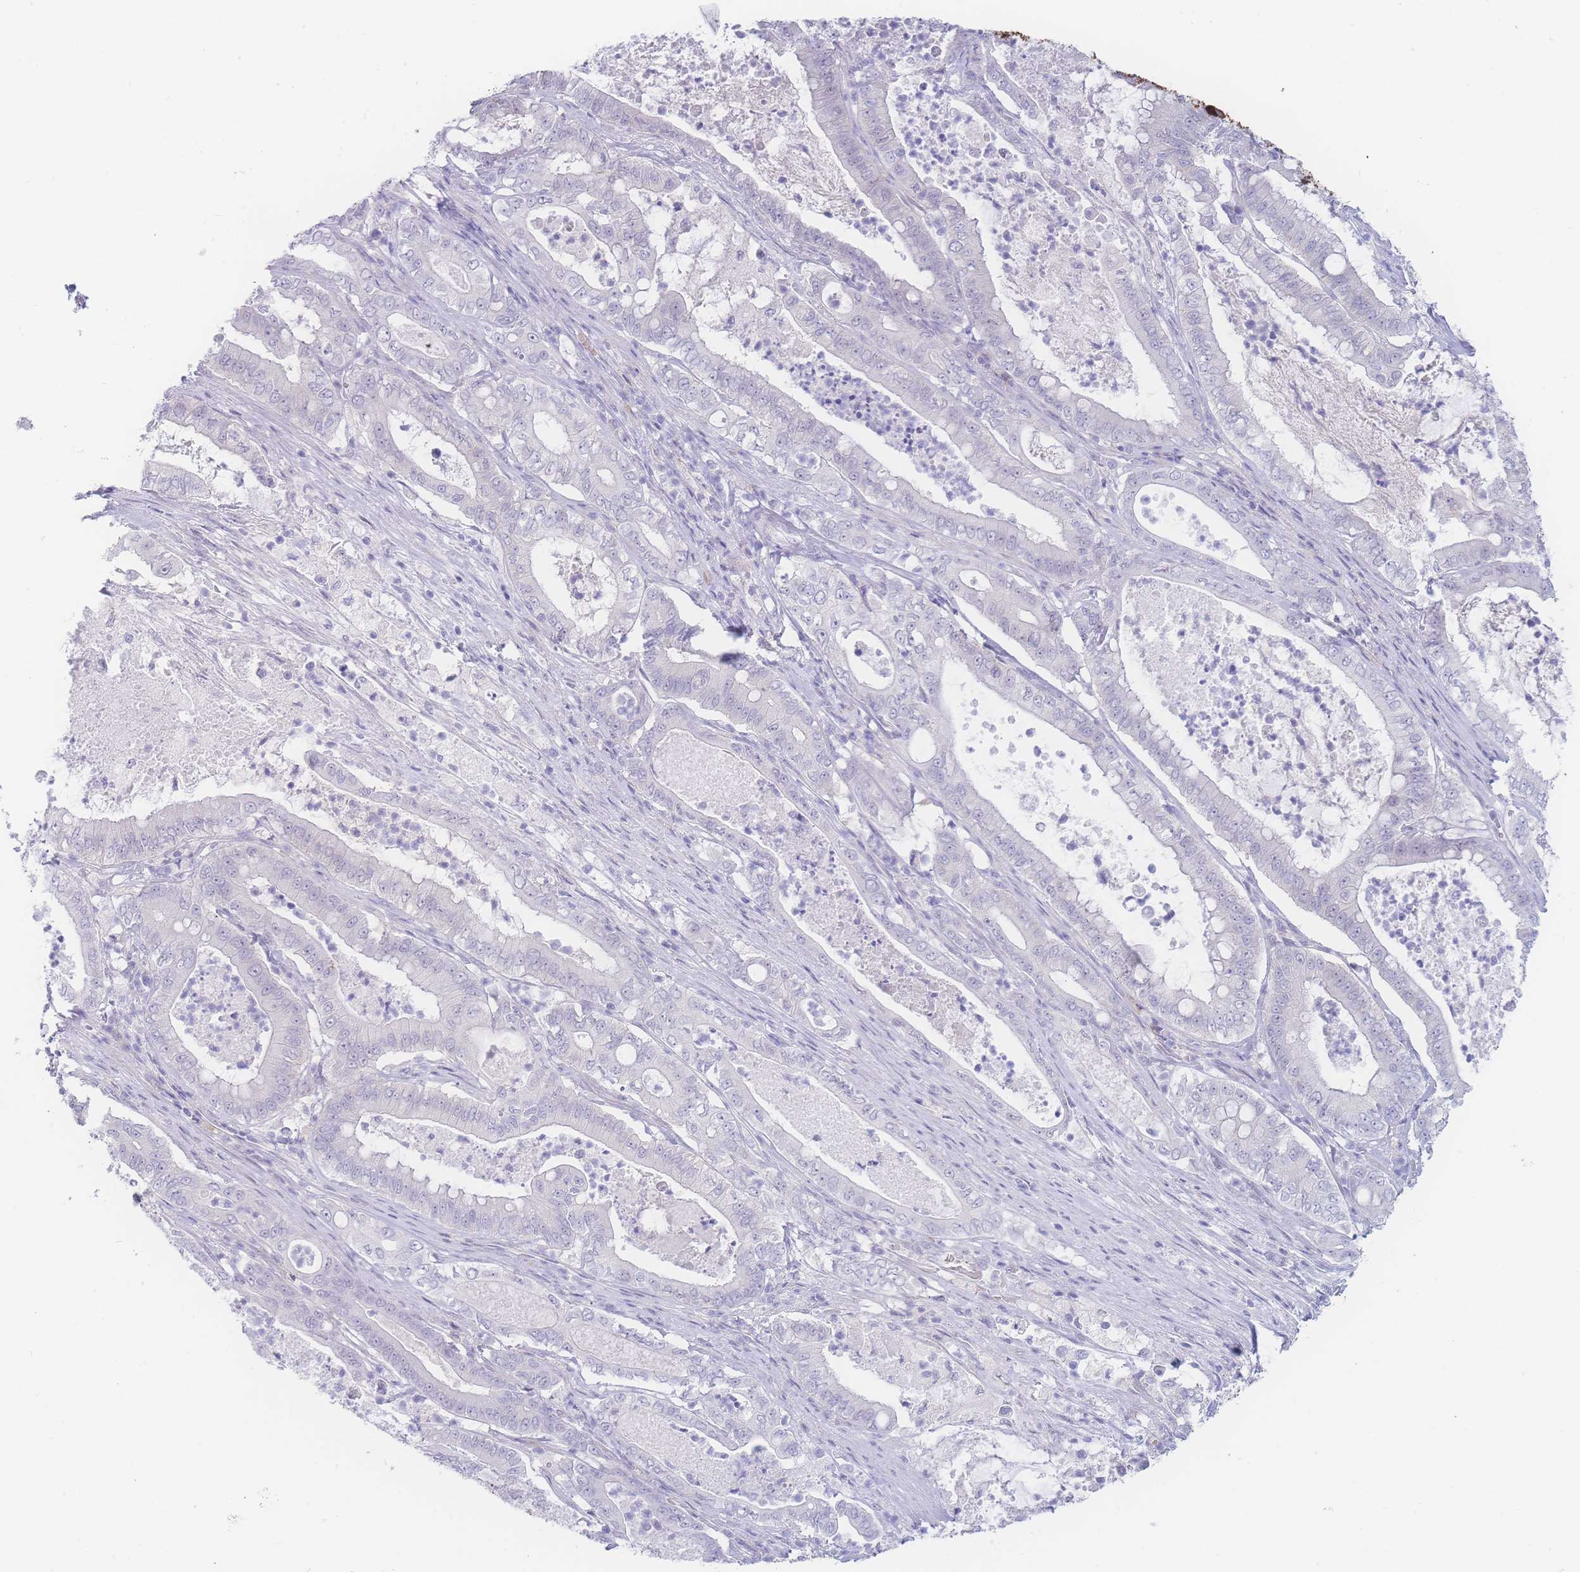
{"staining": {"intensity": "negative", "quantity": "none", "location": "none"}, "tissue": "pancreatic cancer", "cell_type": "Tumor cells", "image_type": "cancer", "snomed": [{"axis": "morphology", "description": "Adenocarcinoma, NOS"}, {"axis": "topography", "description": "Pancreas"}], "caption": "Immunohistochemical staining of human pancreatic cancer displays no significant expression in tumor cells.", "gene": "PRSS22", "patient": {"sex": "male", "age": 71}}